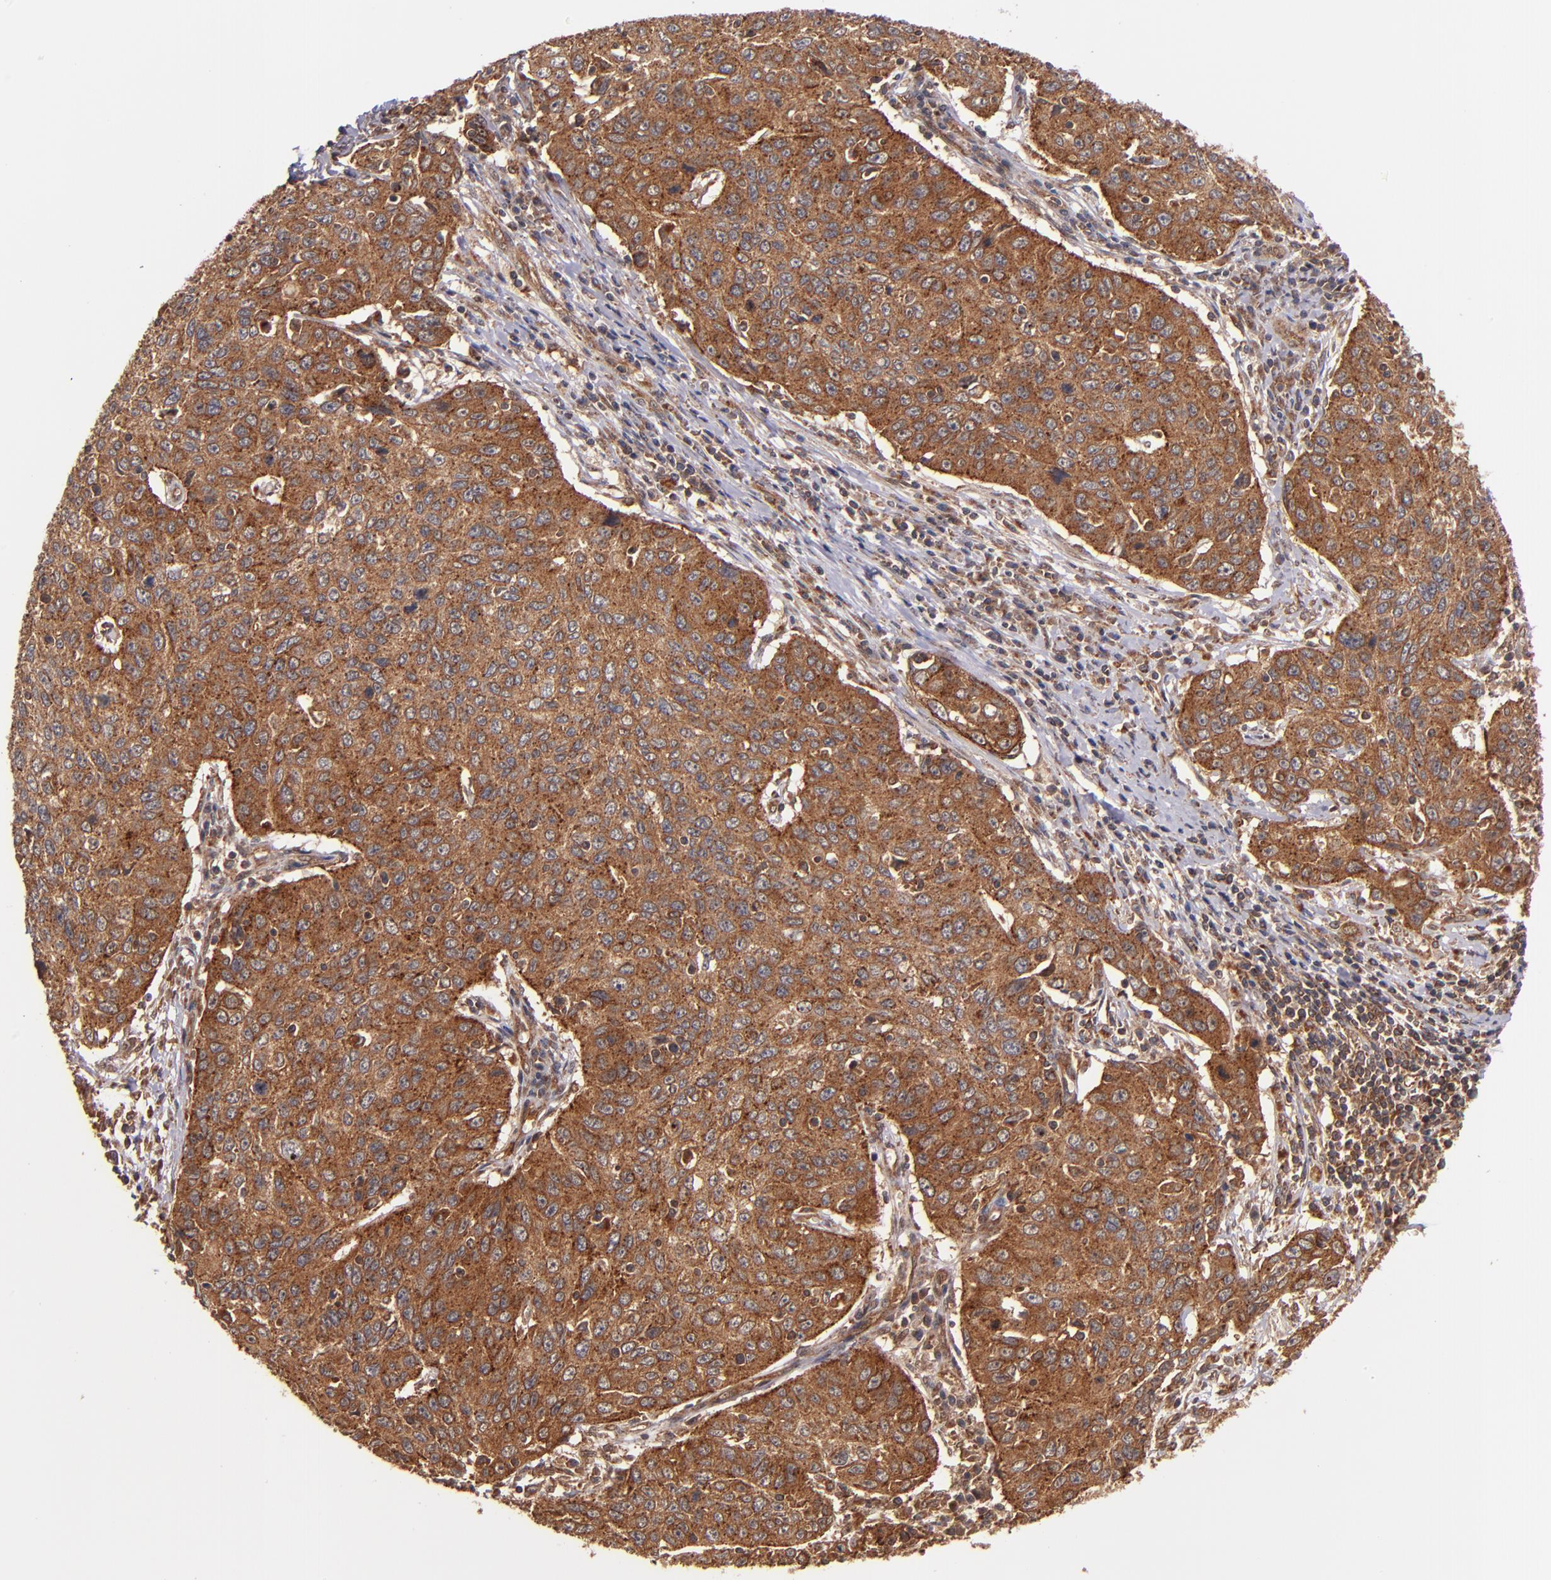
{"staining": {"intensity": "strong", "quantity": ">75%", "location": "cytoplasmic/membranous"}, "tissue": "cervical cancer", "cell_type": "Tumor cells", "image_type": "cancer", "snomed": [{"axis": "morphology", "description": "Squamous cell carcinoma, NOS"}, {"axis": "topography", "description": "Cervix"}], "caption": "This histopathology image shows immunohistochemistry (IHC) staining of squamous cell carcinoma (cervical), with high strong cytoplasmic/membranous expression in approximately >75% of tumor cells.", "gene": "STX8", "patient": {"sex": "female", "age": 53}}